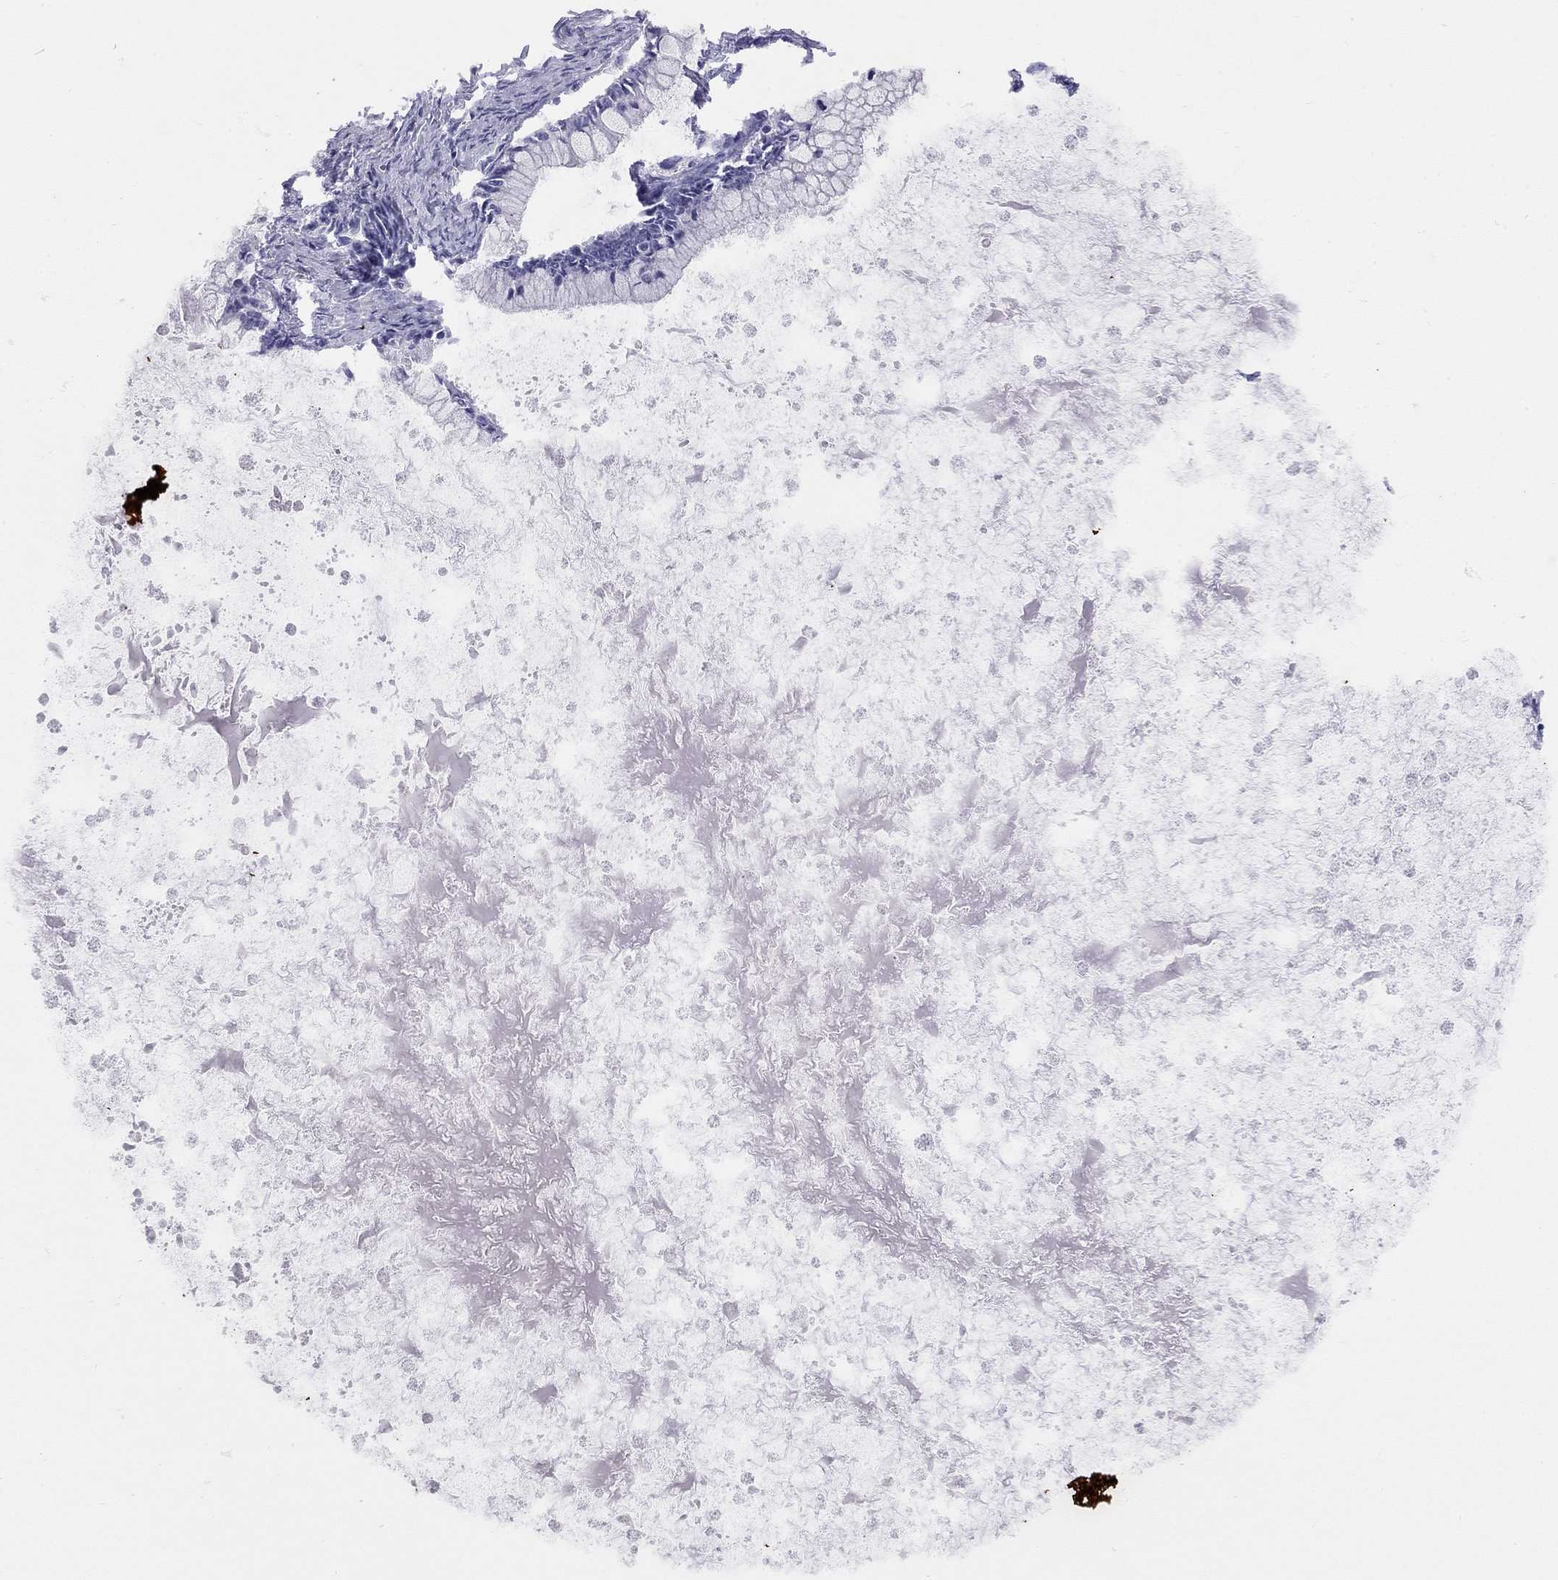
{"staining": {"intensity": "negative", "quantity": "none", "location": "none"}, "tissue": "ovarian cancer", "cell_type": "Tumor cells", "image_type": "cancer", "snomed": [{"axis": "morphology", "description": "Cystadenocarcinoma, mucinous, NOS"}, {"axis": "topography", "description": "Ovary"}], "caption": "This is a photomicrograph of IHC staining of ovarian mucinous cystadenocarcinoma, which shows no positivity in tumor cells.", "gene": "LYAR", "patient": {"sex": "female", "age": 67}}